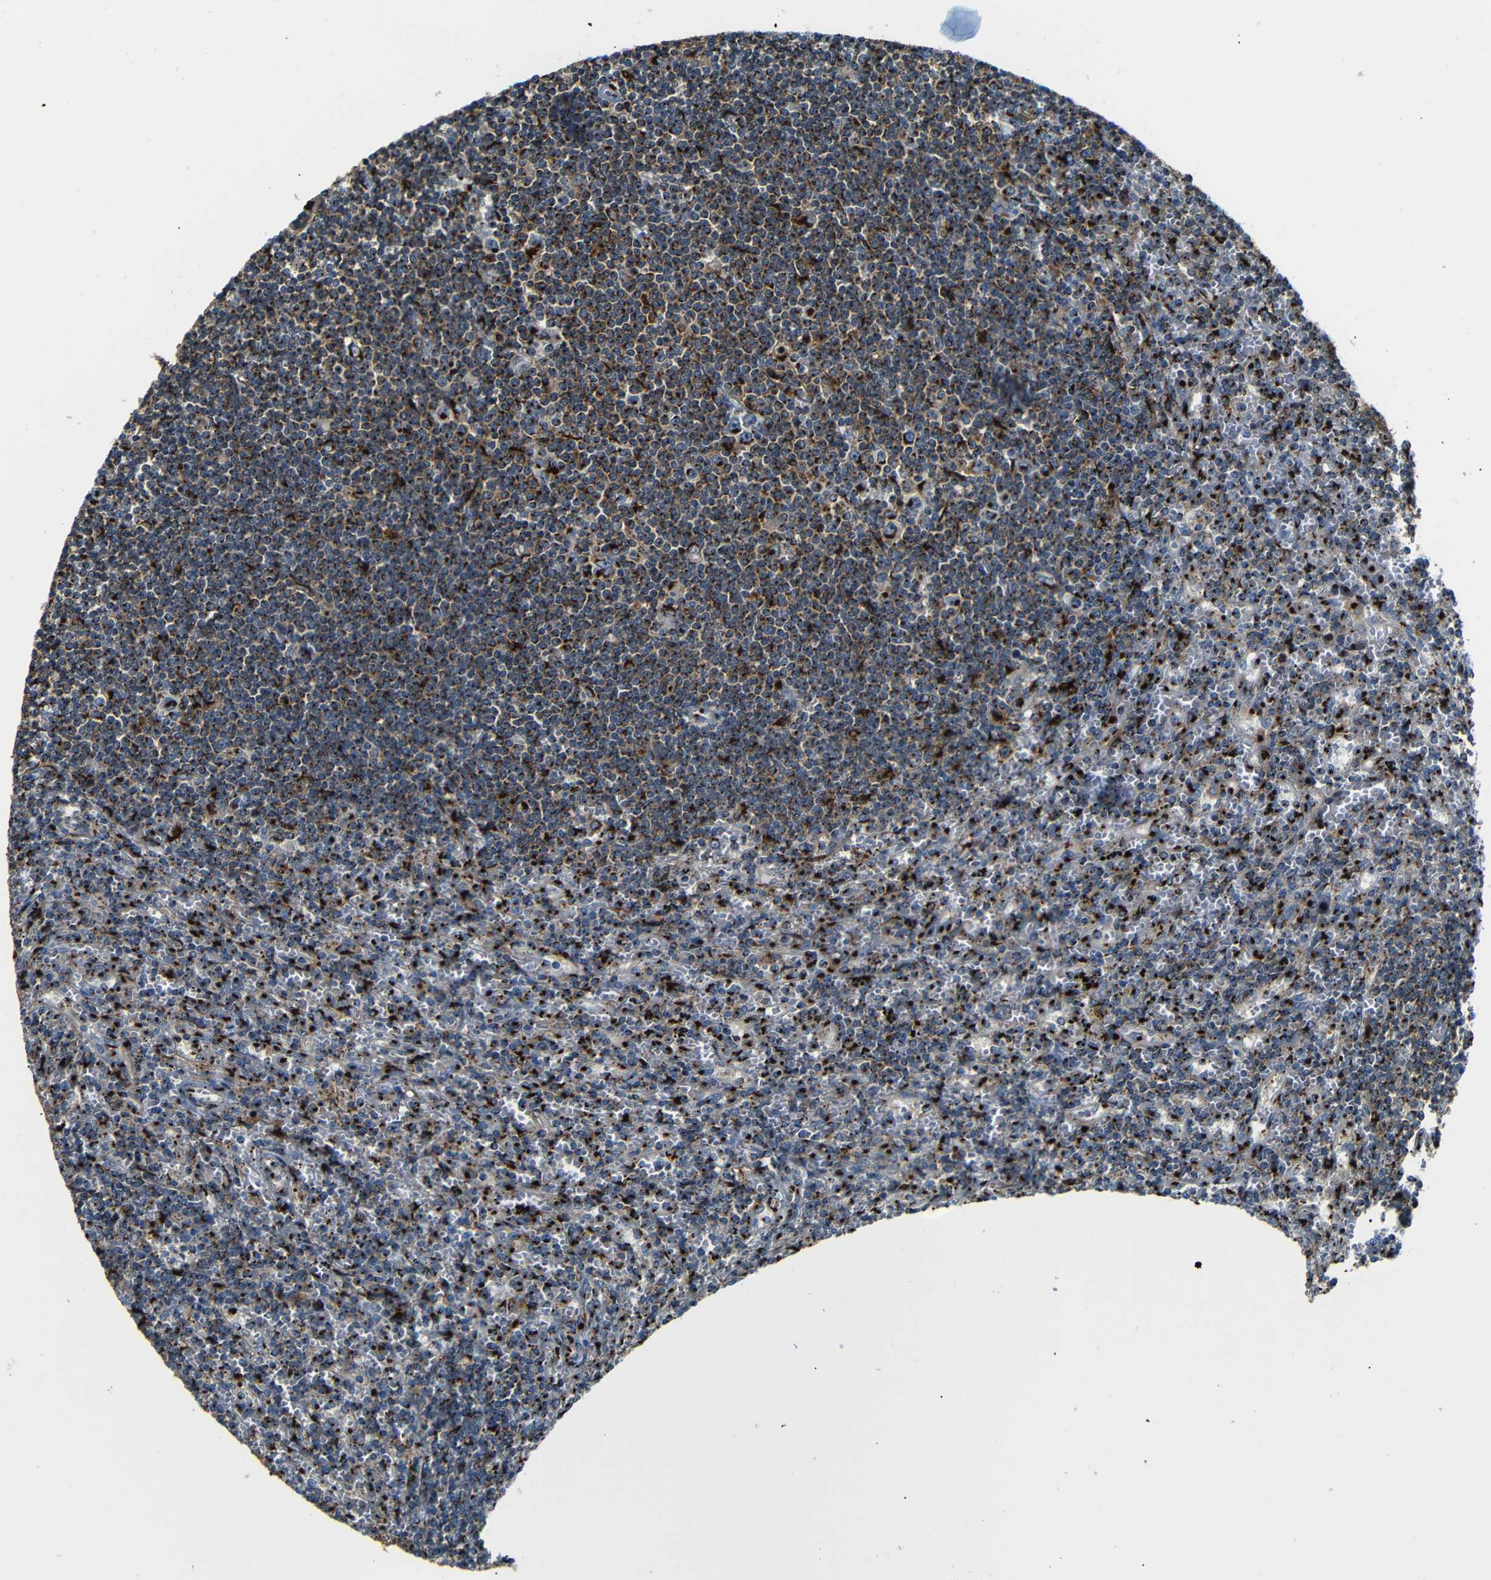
{"staining": {"intensity": "strong", "quantity": ">75%", "location": "cytoplasmic/membranous"}, "tissue": "lymphoma", "cell_type": "Tumor cells", "image_type": "cancer", "snomed": [{"axis": "morphology", "description": "Malignant lymphoma, non-Hodgkin's type, Low grade"}, {"axis": "topography", "description": "Spleen"}], "caption": "Human lymphoma stained with a protein marker demonstrates strong staining in tumor cells.", "gene": "TGOLN2", "patient": {"sex": "male", "age": 76}}